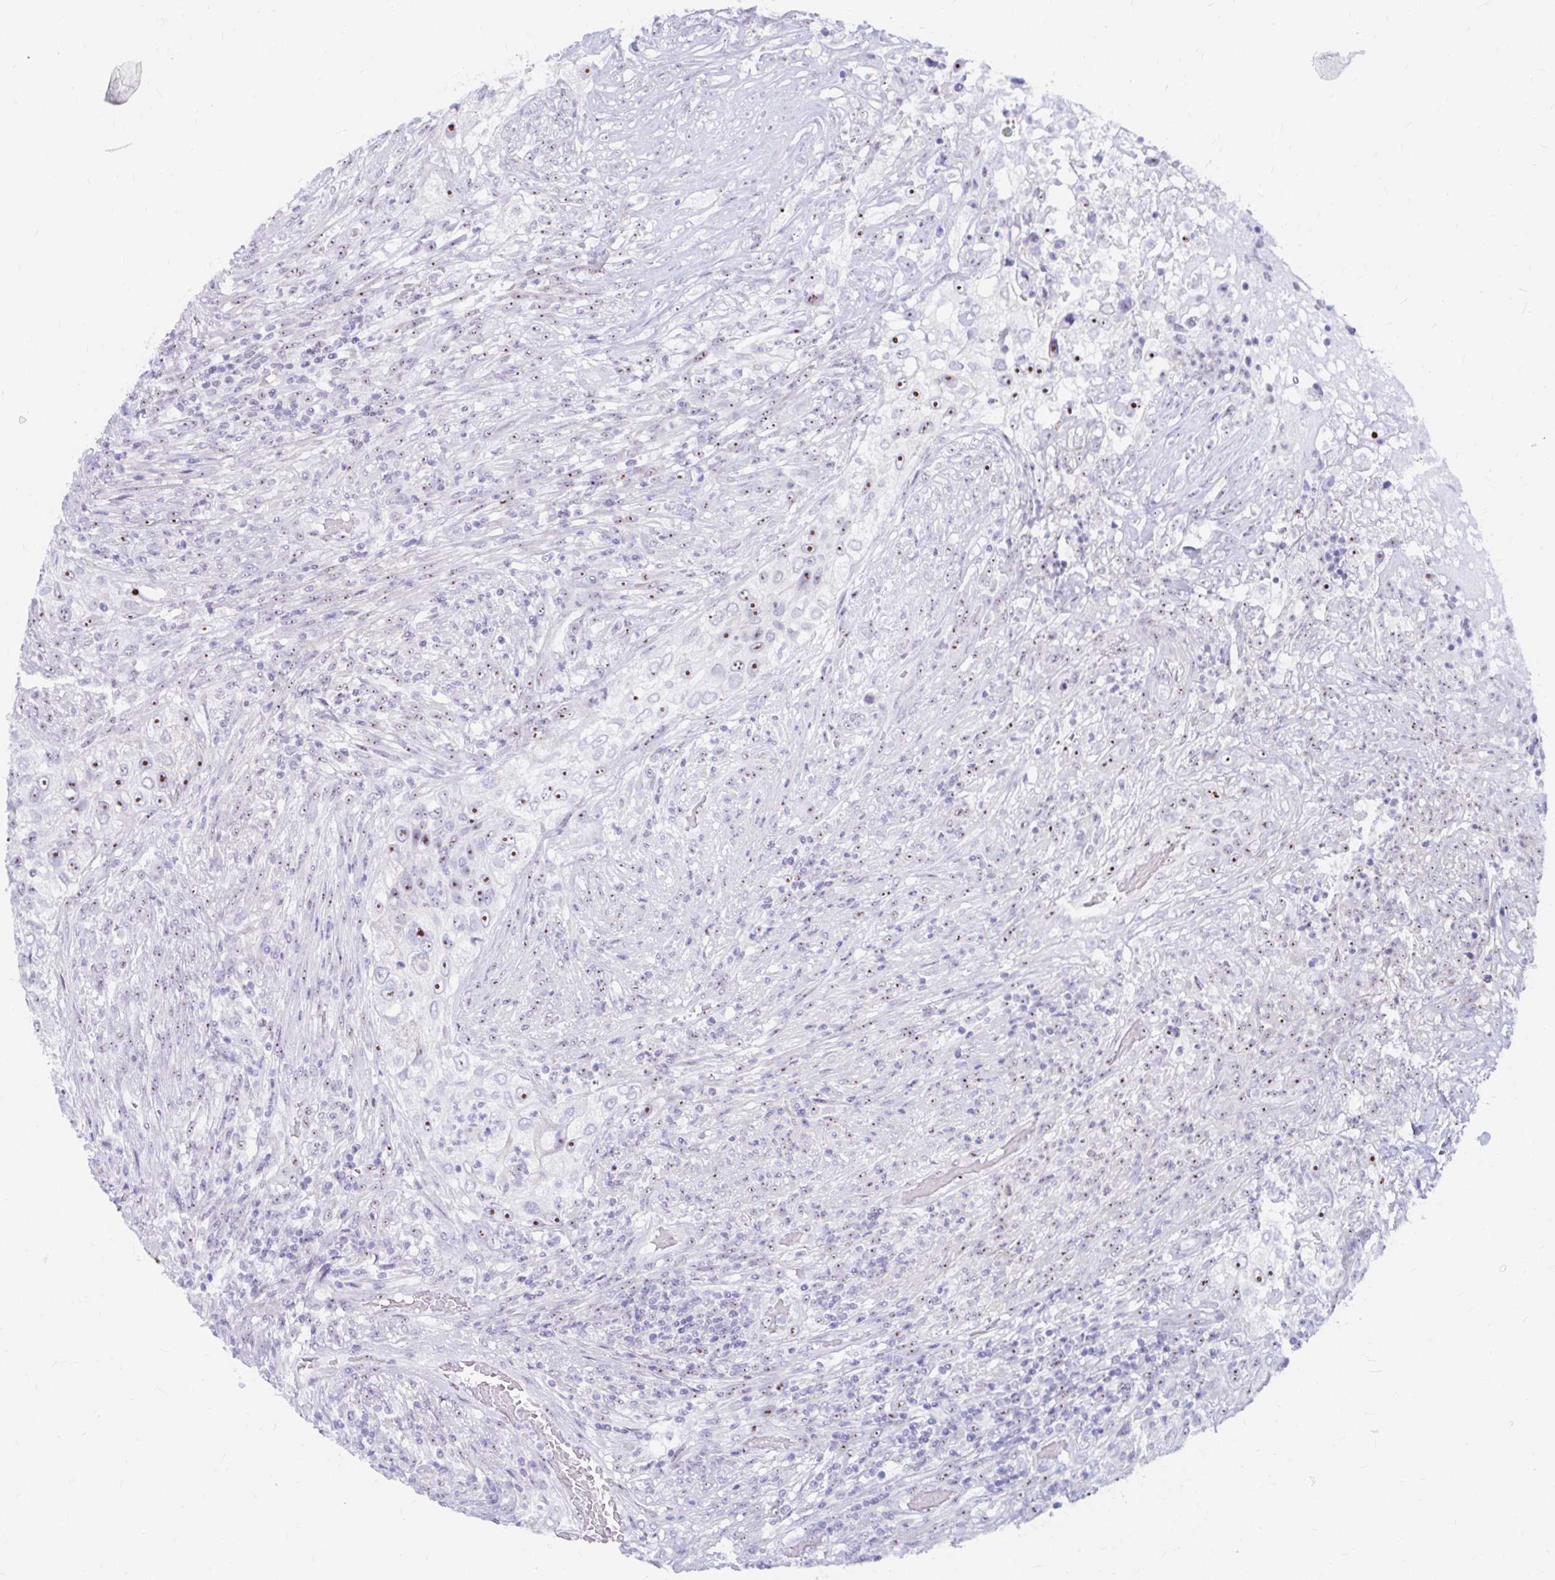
{"staining": {"intensity": "moderate", "quantity": ">75%", "location": "nuclear"}, "tissue": "urothelial cancer", "cell_type": "Tumor cells", "image_type": "cancer", "snomed": [{"axis": "morphology", "description": "Urothelial carcinoma, High grade"}, {"axis": "topography", "description": "Urinary bladder"}], "caption": "Moderate nuclear staining is identified in approximately >75% of tumor cells in high-grade urothelial carcinoma. (Stains: DAB (3,3'-diaminobenzidine) in brown, nuclei in blue, Microscopy: brightfield microscopy at high magnification).", "gene": "FTSJ3", "patient": {"sex": "female", "age": 60}}